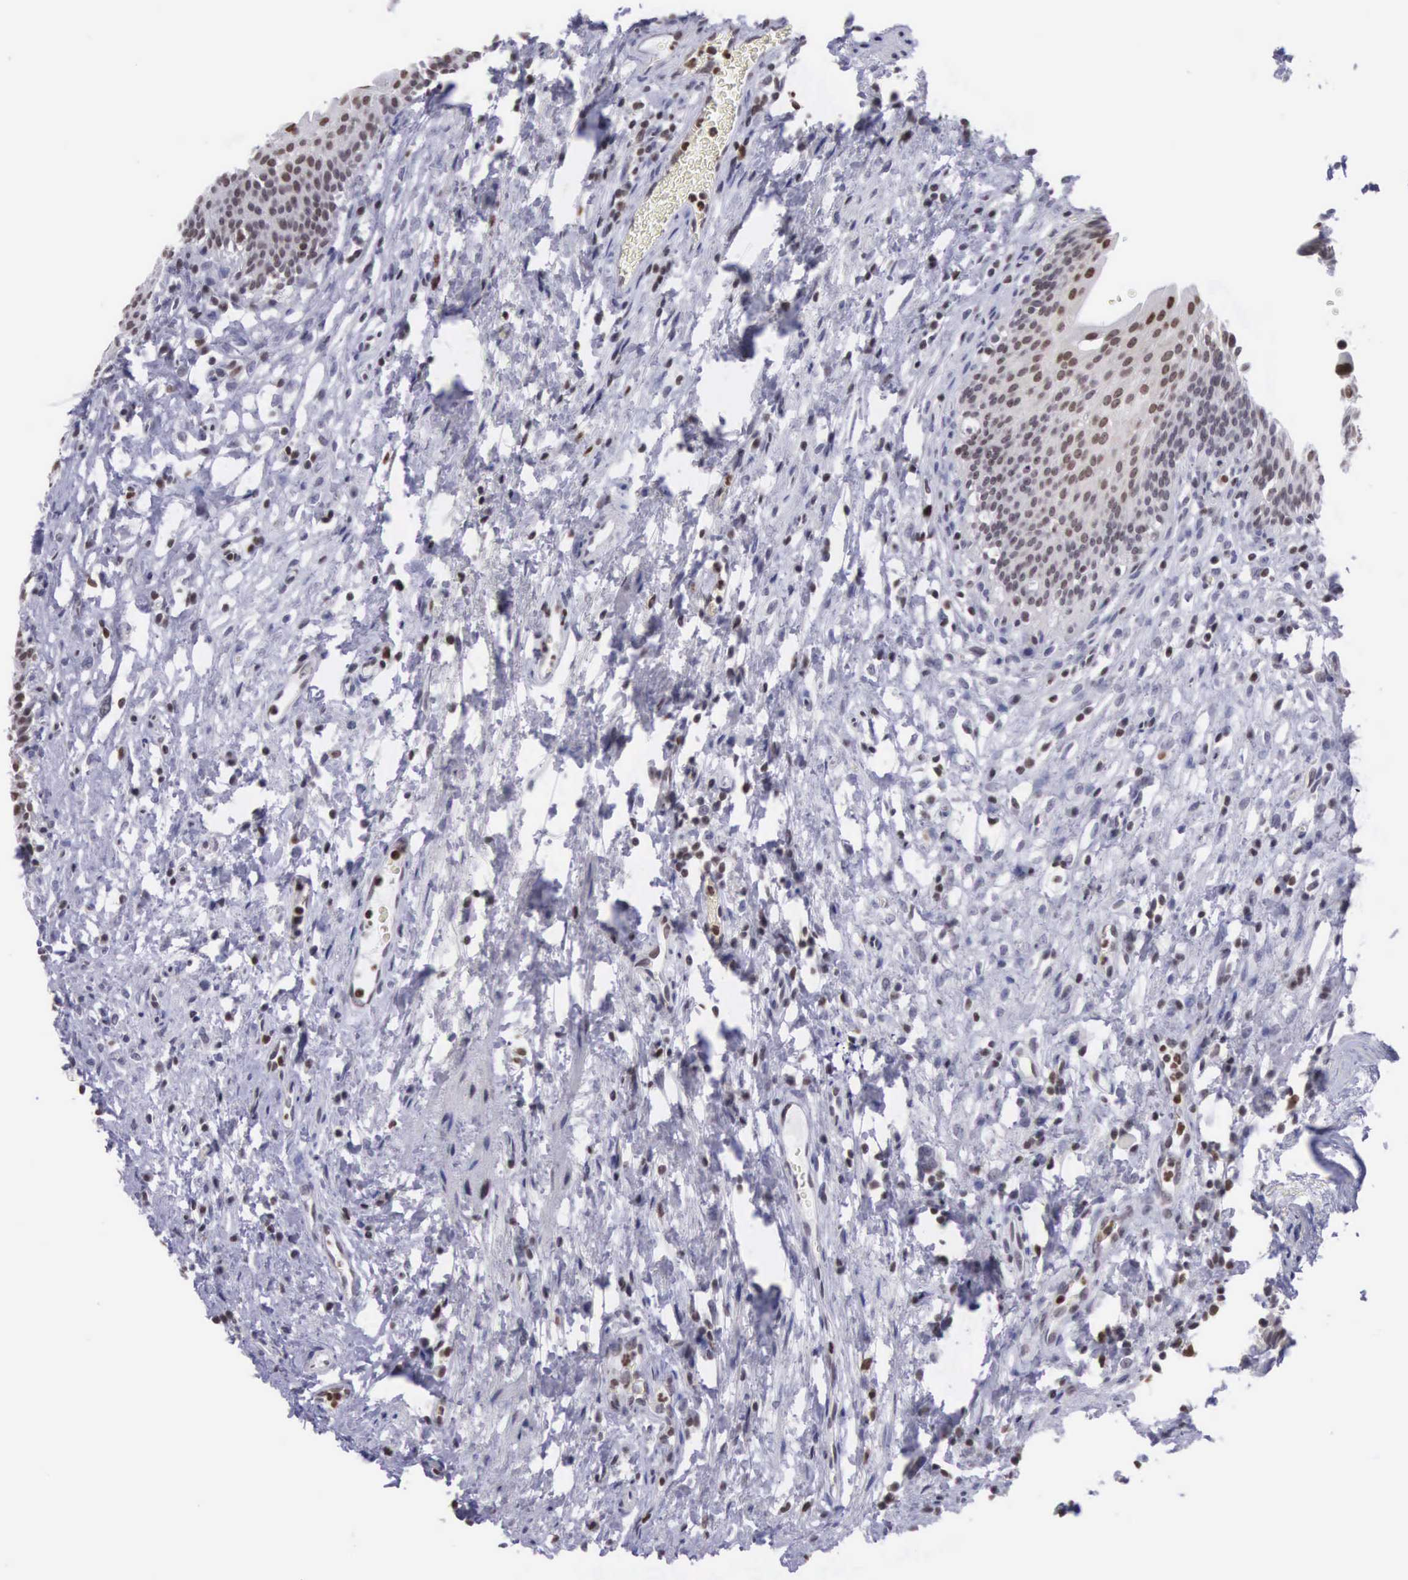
{"staining": {"intensity": "moderate", "quantity": "25%-75%", "location": "nuclear"}, "tissue": "urinary bladder", "cell_type": "Urothelial cells", "image_type": "normal", "snomed": [{"axis": "morphology", "description": "Normal tissue, NOS"}, {"axis": "morphology", "description": "Urothelial carcinoma, Low grade"}, {"axis": "topography", "description": "Smooth muscle"}, {"axis": "topography", "description": "Urinary bladder"}], "caption": "The photomicrograph displays staining of benign urinary bladder, revealing moderate nuclear protein expression (brown color) within urothelial cells.", "gene": "VRK1", "patient": {"sex": "male", "age": 60}}